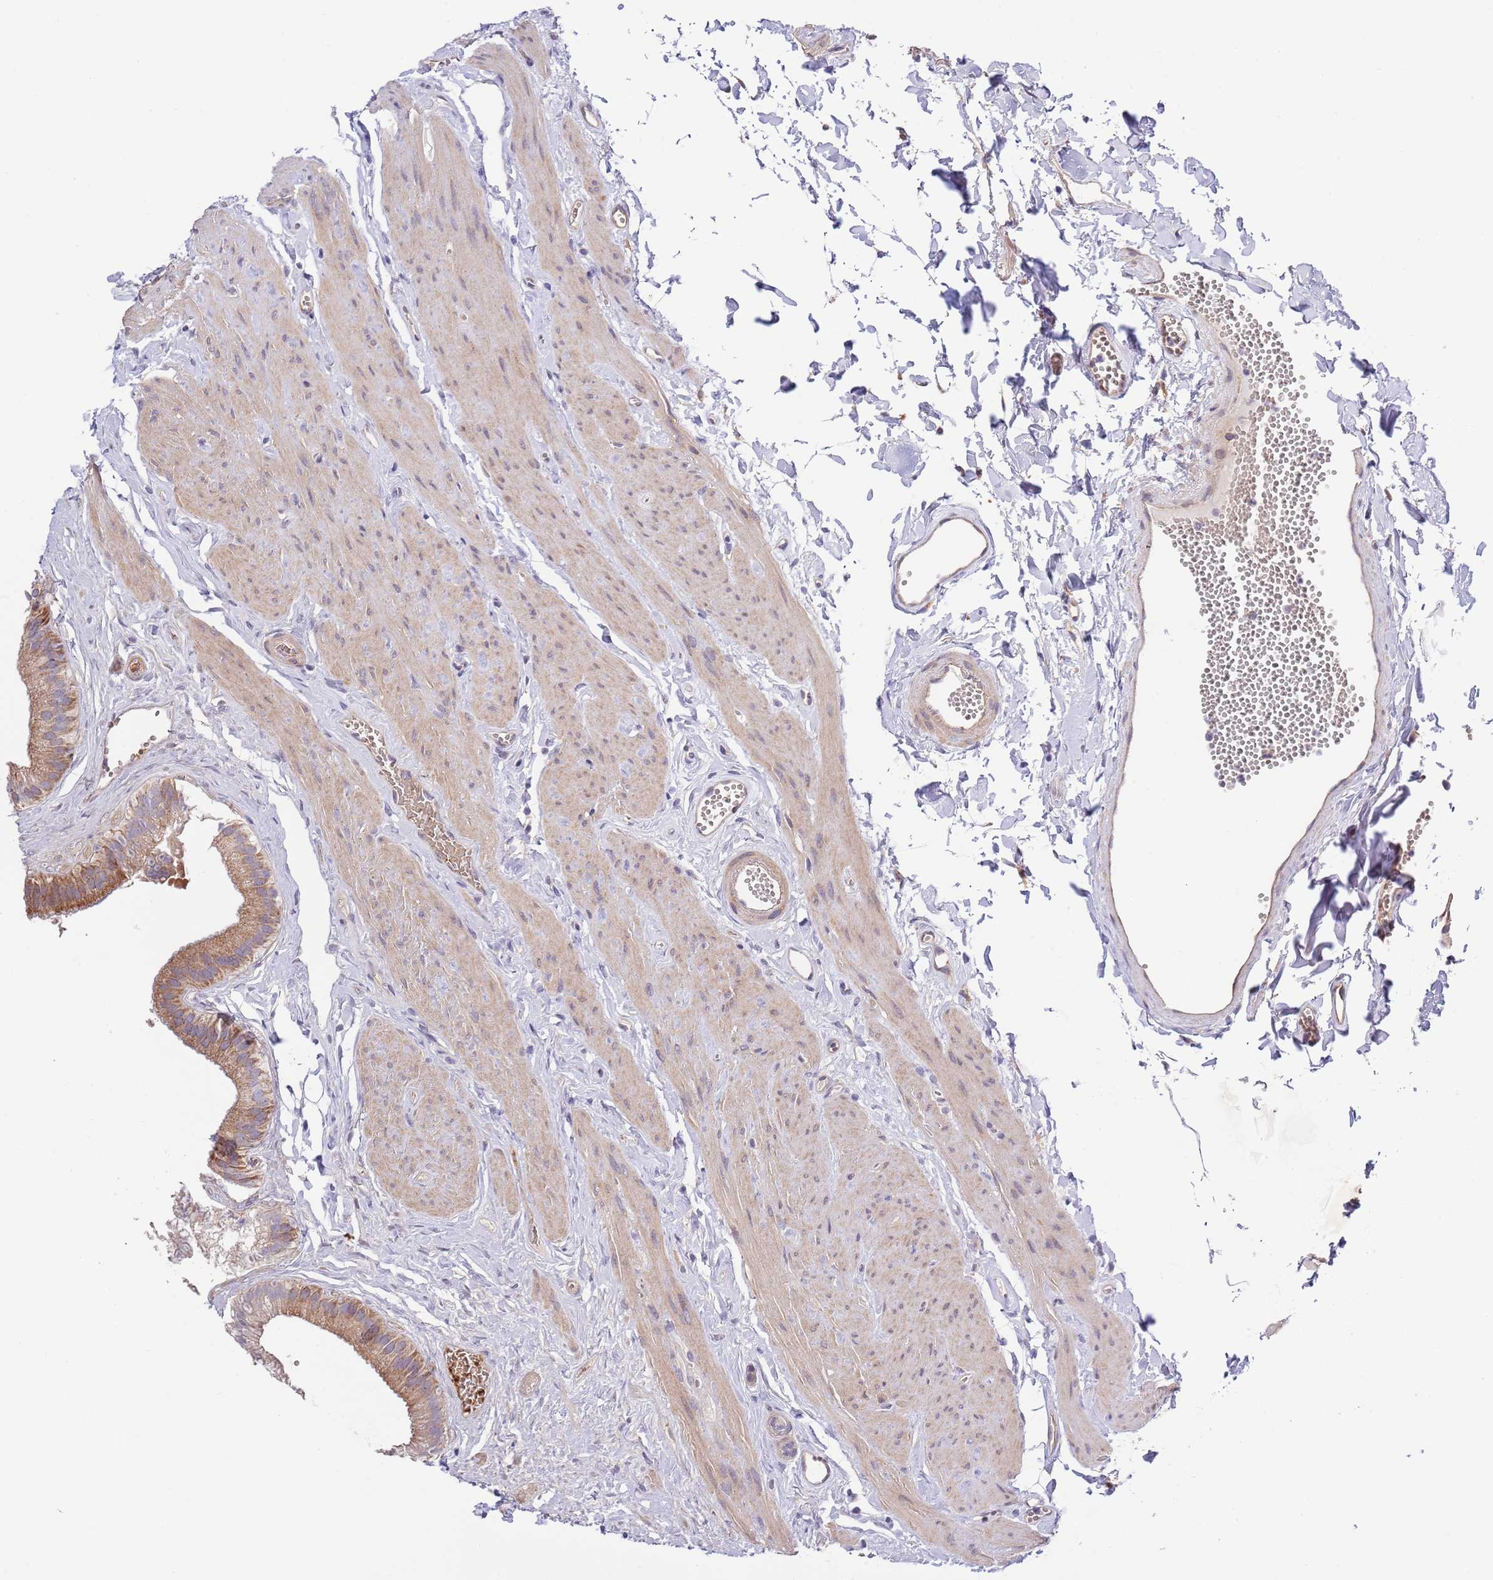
{"staining": {"intensity": "strong", "quantity": ">75%", "location": "cytoplasmic/membranous"}, "tissue": "gallbladder", "cell_type": "Glandular cells", "image_type": "normal", "snomed": [{"axis": "morphology", "description": "Normal tissue, NOS"}, {"axis": "topography", "description": "Gallbladder"}], "caption": "Immunohistochemistry (IHC) staining of benign gallbladder, which displays high levels of strong cytoplasmic/membranous expression in about >75% of glandular cells indicating strong cytoplasmic/membranous protein staining. The staining was performed using DAB (3,3'-diaminobenzidine) (brown) for protein detection and nuclei were counterstained in hematoxylin (blue).", "gene": "LIPJ", "patient": {"sex": "female", "age": 54}}